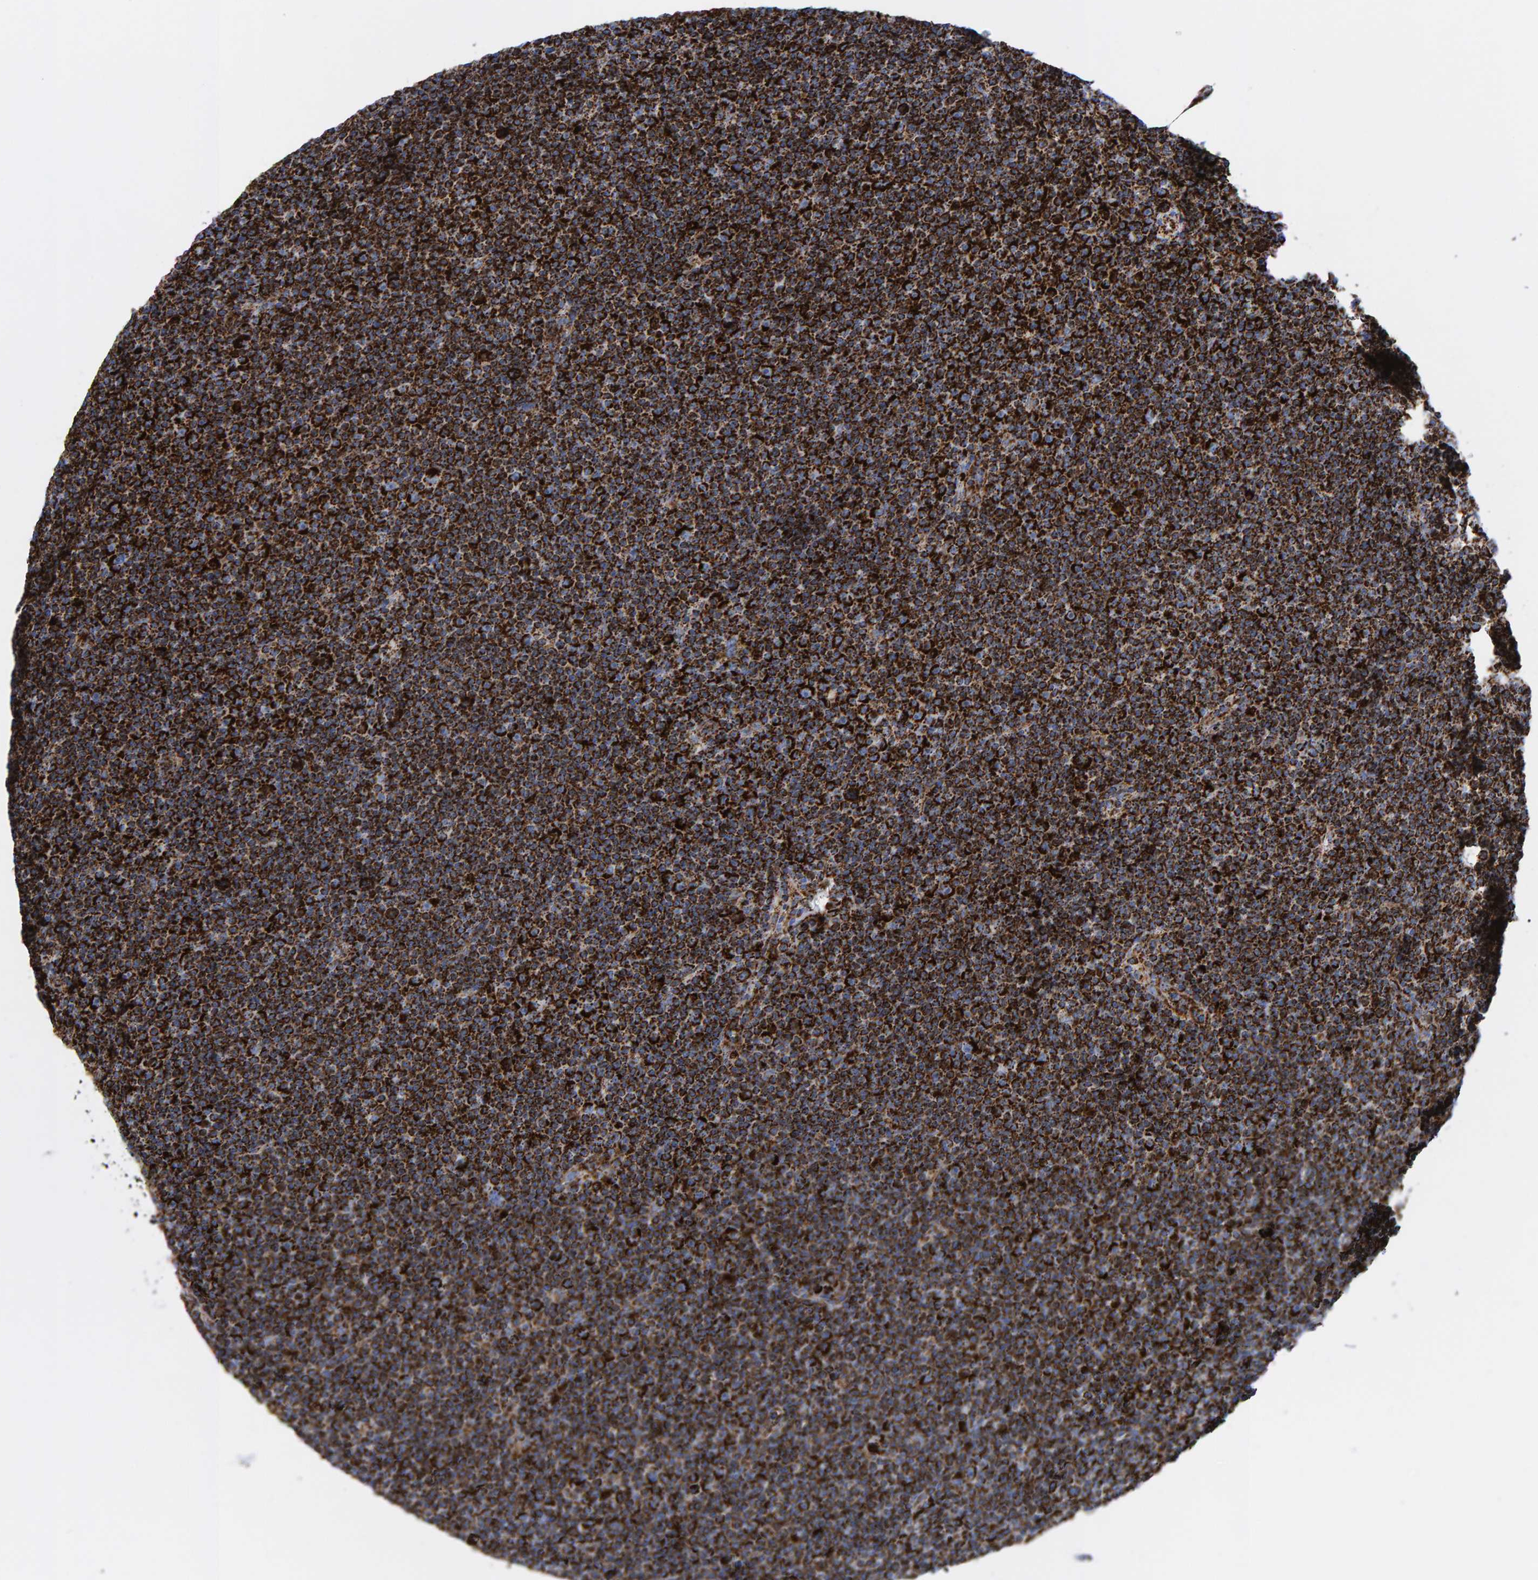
{"staining": {"intensity": "strong", "quantity": ">75%", "location": "cytoplasmic/membranous"}, "tissue": "lymphoma", "cell_type": "Tumor cells", "image_type": "cancer", "snomed": [{"axis": "morphology", "description": "Malignant lymphoma, non-Hodgkin's type, Low grade"}, {"axis": "topography", "description": "Lymph node"}], "caption": "An immunohistochemistry (IHC) image of neoplastic tissue is shown. Protein staining in brown highlights strong cytoplasmic/membranous positivity in lymphoma within tumor cells.", "gene": "ENSG00000262660", "patient": {"sex": "female", "age": 67}}